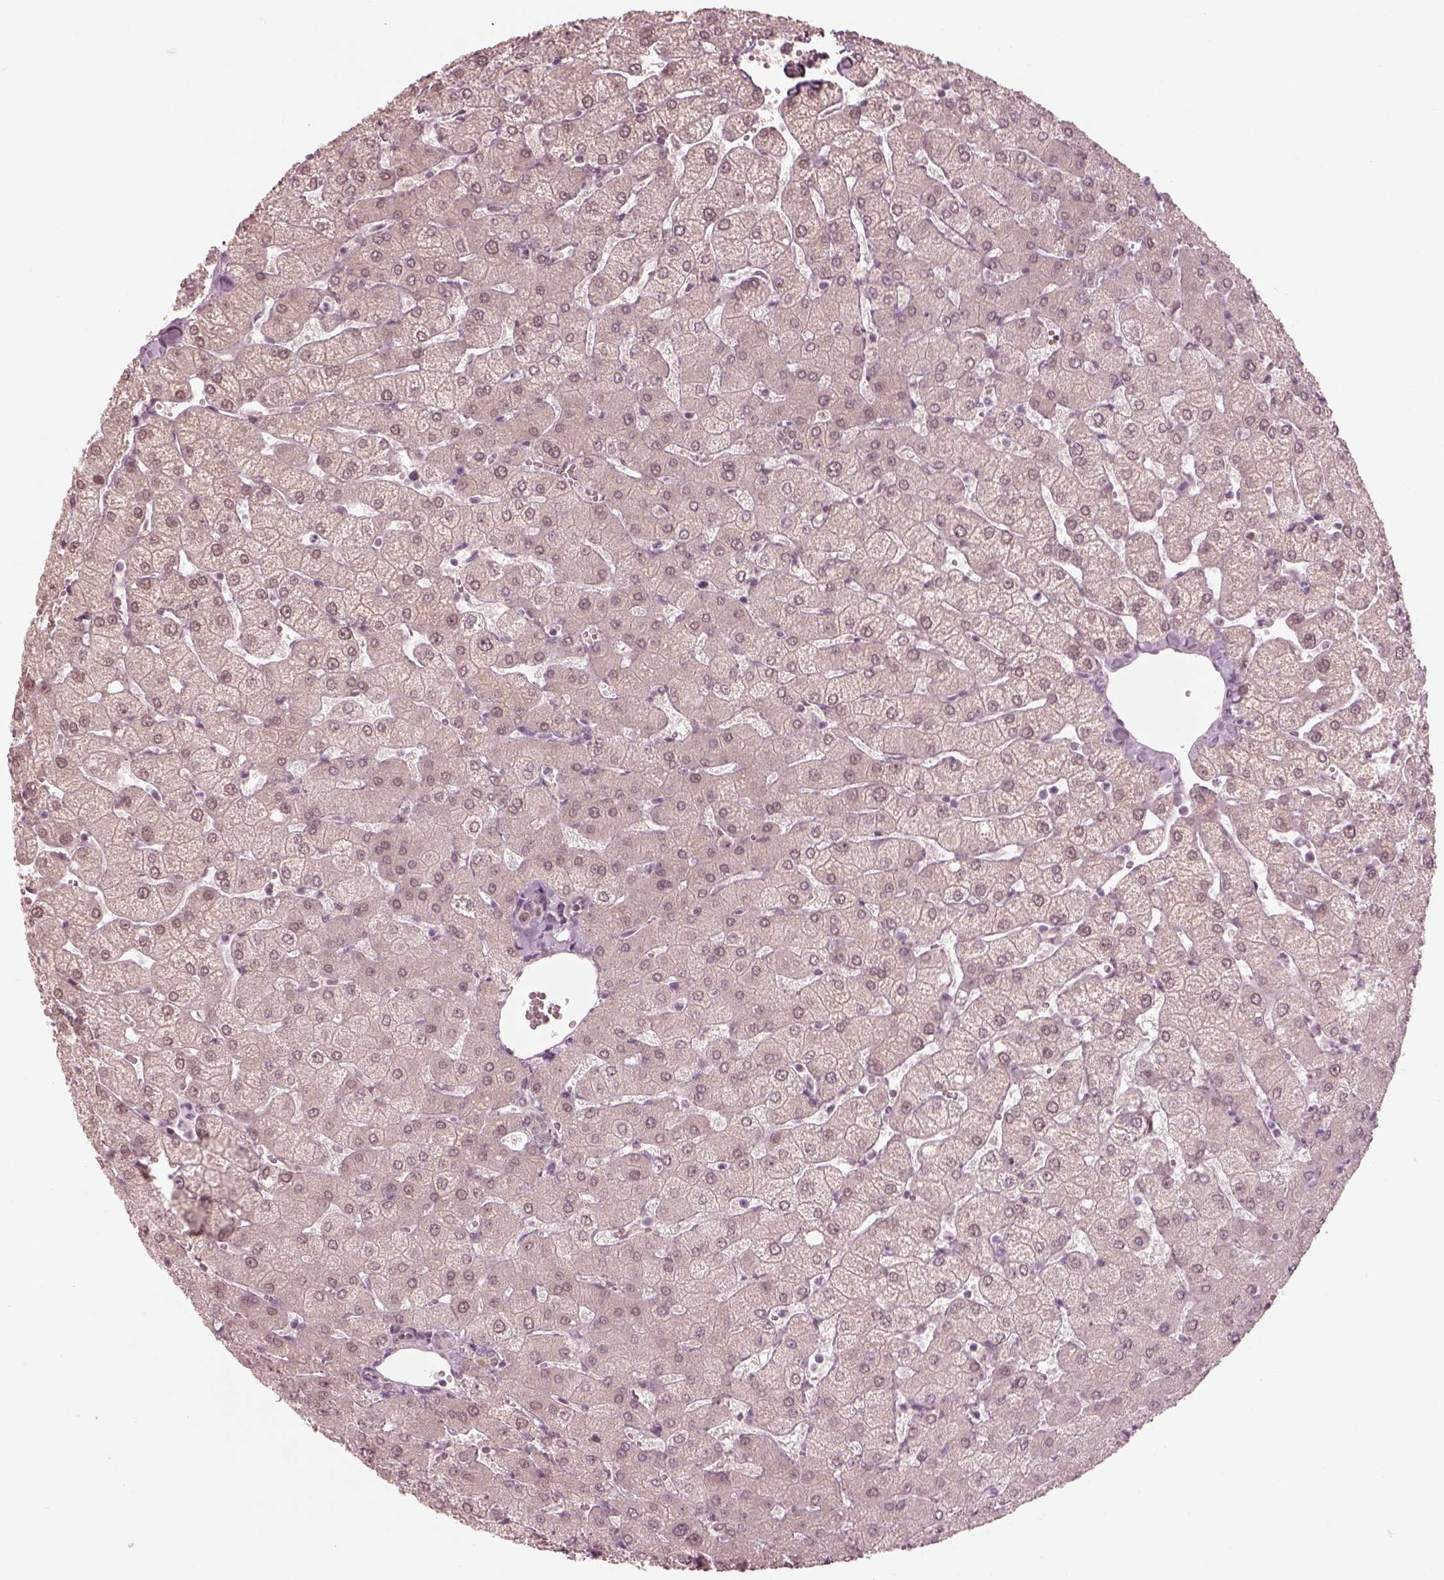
{"staining": {"intensity": "negative", "quantity": "none", "location": "none"}, "tissue": "liver", "cell_type": "Cholangiocytes", "image_type": "normal", "snomed": [{"axis": "morphology", "description": "Normal tissue, NOS"}, {"axis": "topography", "description": "Liver"}], "caption": "Immunohistochemical staining of normal liver displays no significant positivity in cholangiocytes. Brightfield microscopy of IHC stained with DAB (brown) and hematoxylin (blue), captured at high magnification.", "gene": "IQCB1", "patient": {"sex": "female", "age": 54}}